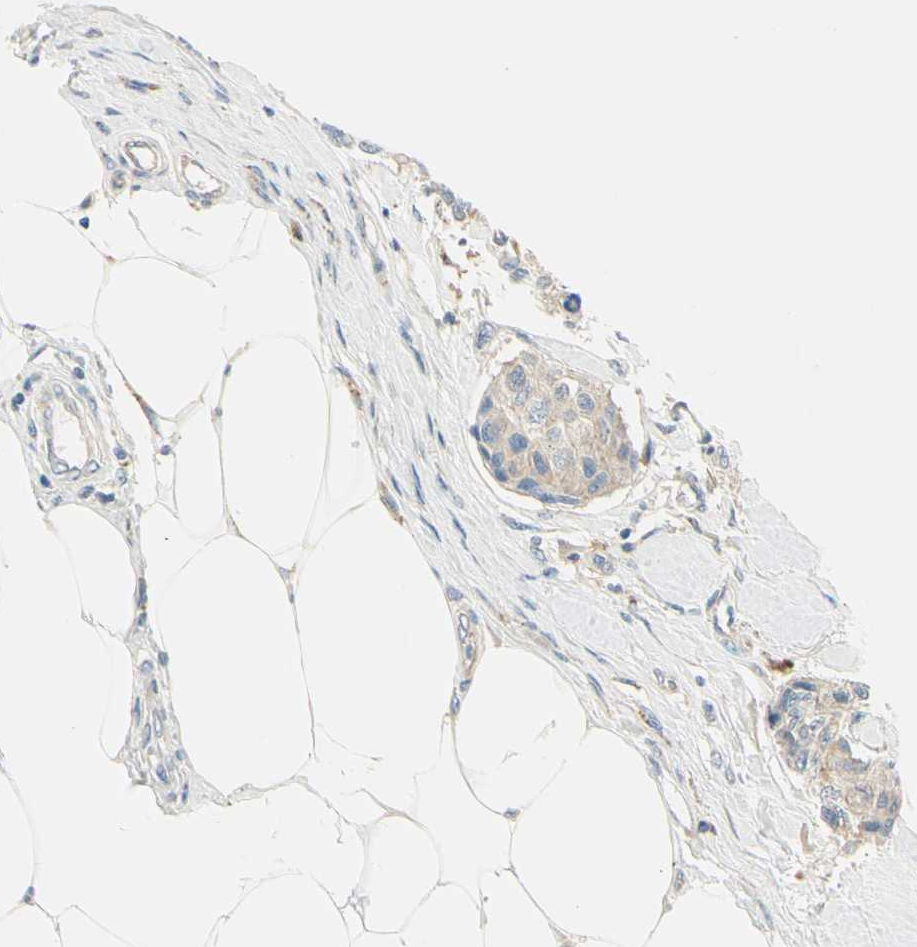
{"staining": {"intensity": "weak", "quantity": ">75%", "location": "cytoplasmic/membranous"}, "tissue": "breast cancer", "cell_type": "Tumor cells", "image_type": "cancer", "snomed": [{"axis": "morphology", "description": "Duct carcinoma"}, {"axis": "topography", "description": "Breast"}], "caption": "Protein expression analysis of breast invasive ductal carcinoma reveals weak cytoplasmic/membranous staining in about >75% of tumor cells.", "gene": "LAMA3", "patient": {"sex": "female", "age": 80}}